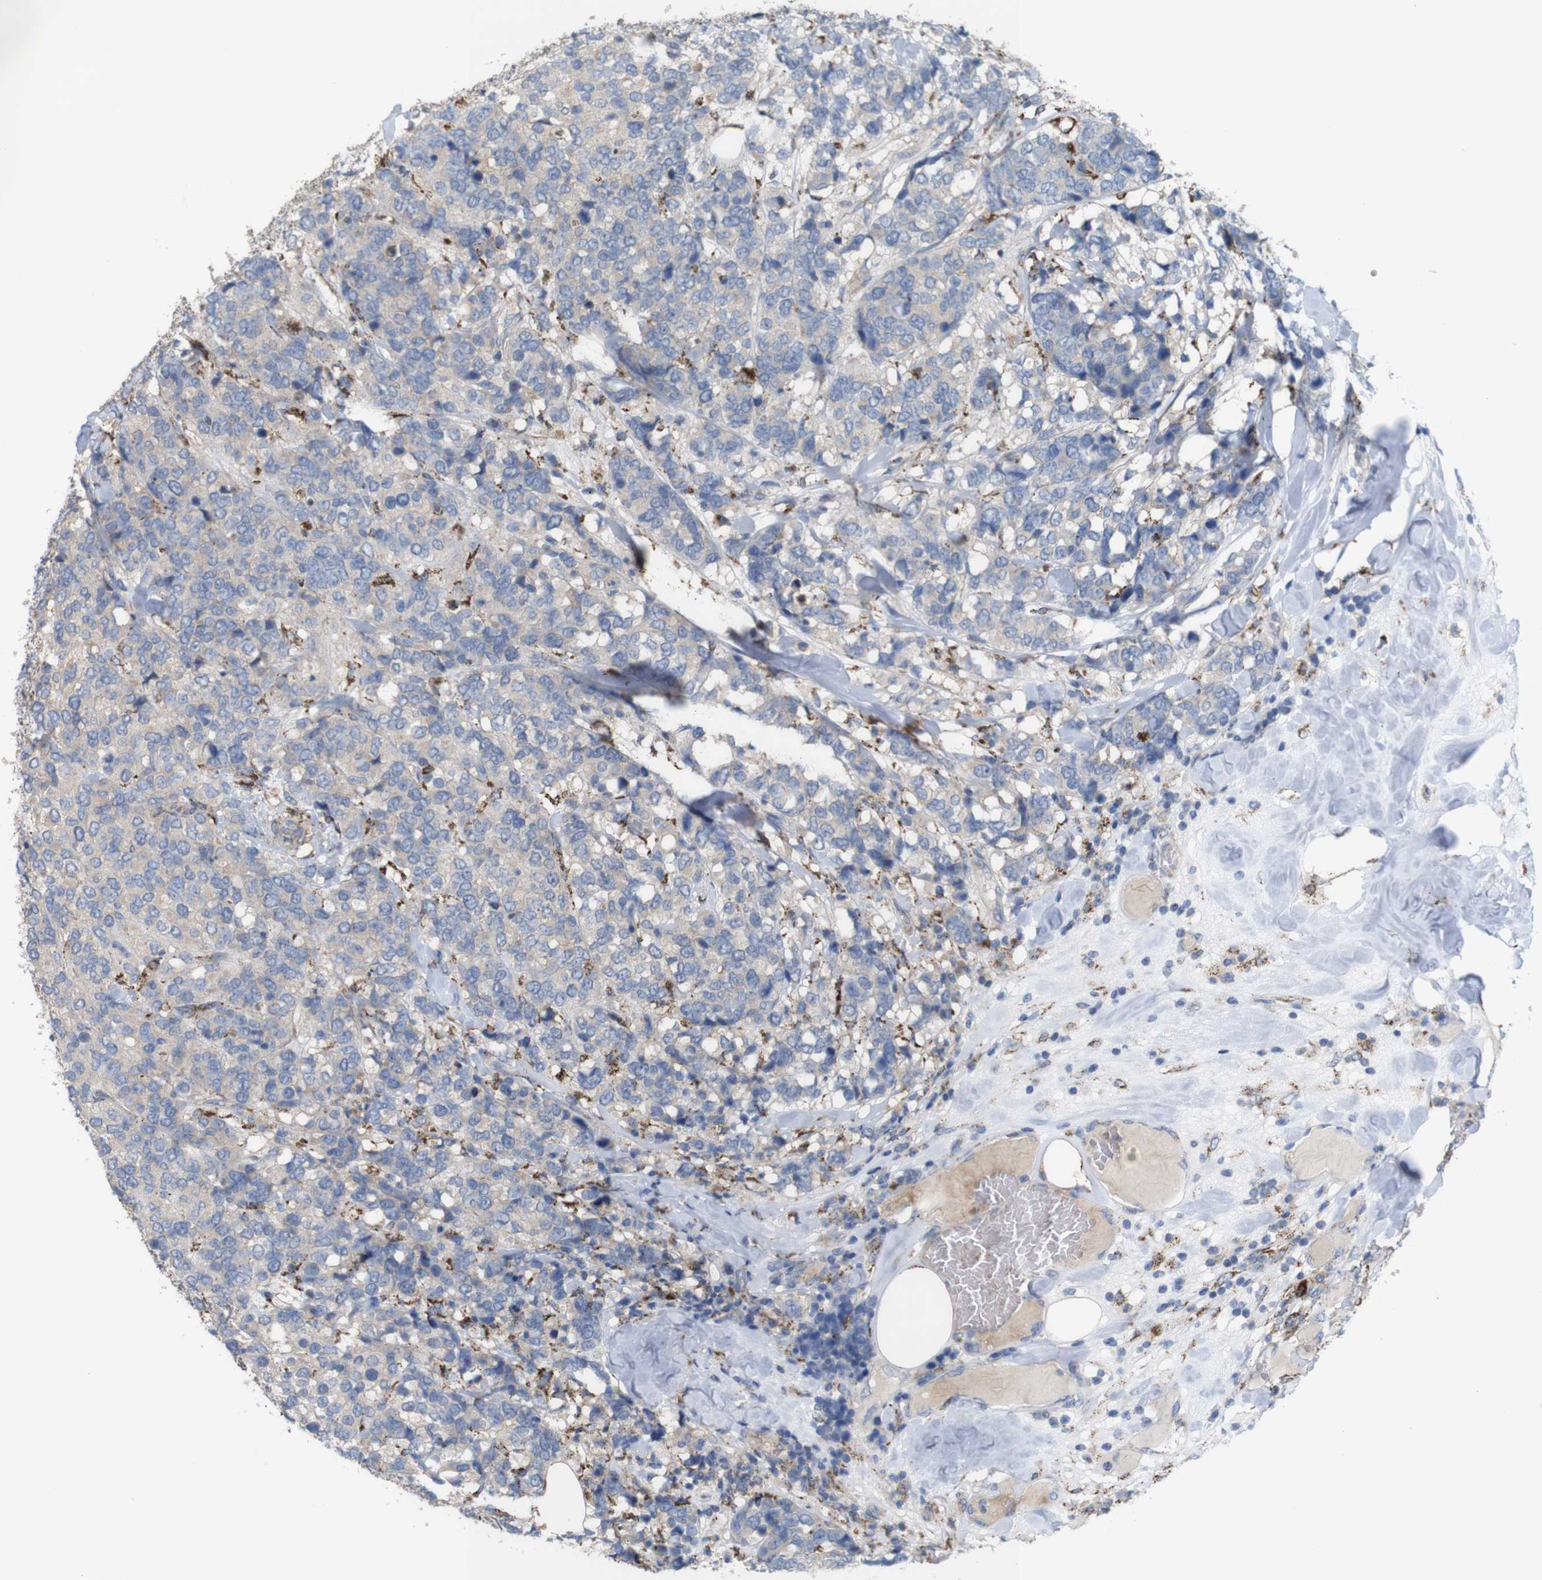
{"staining": {"intensity": "negative", "quantity": "none", "location": "none"}, "tissue": "breast cancer", "cell_type": "Tumor cells", "image_type": "cancer", "snomed": [{"axis": "morphology", "description": "Lobular carcinoma"}, {"axis": "topography", "description": "Breast"}], "caption": "DAB immunohistochemical staining of human lobular carcinoma (breast) reveals no significant positivity in tumor cells.", "gene": "PTPRR", "patient": {"sex": "female", "age": 59}}